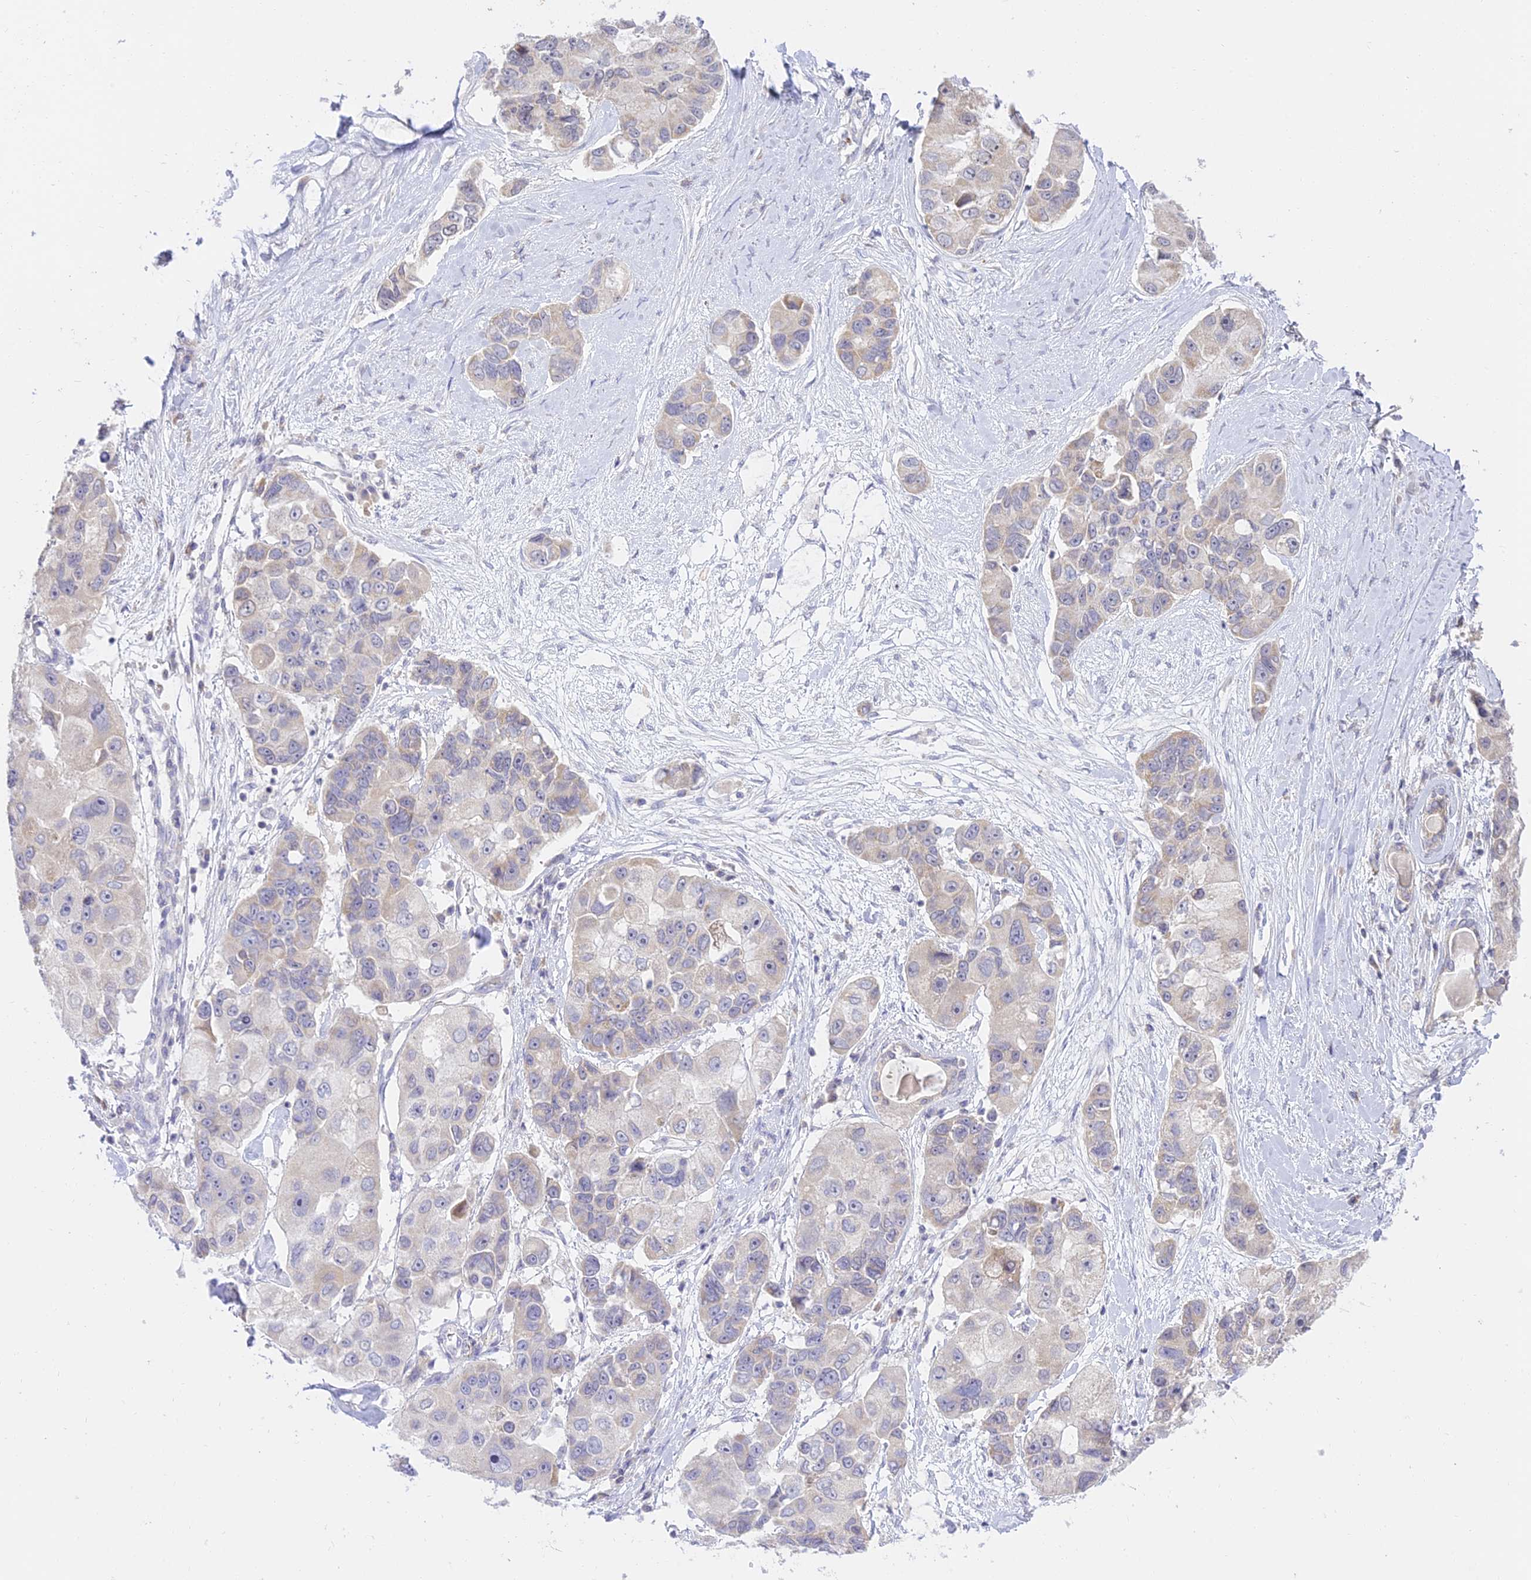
{"staining": {"intensity": "negative", "quantity": "none", "location": "none"}, "tissue": "lung cancer", "cell_type": "Tumor cells", "image_type": "cancer", "snomed": [{"axis": "morphology", "description": "Adenocarcinoma, NOS"}, {"axis": "topography", "description": "Lung"}], "caption": "Photomicrograph shows no protein positivity in tumor cells of lung cancer tissue.", "gene": "TMEM40", "patient": {"sex": "female", "age": 54}}